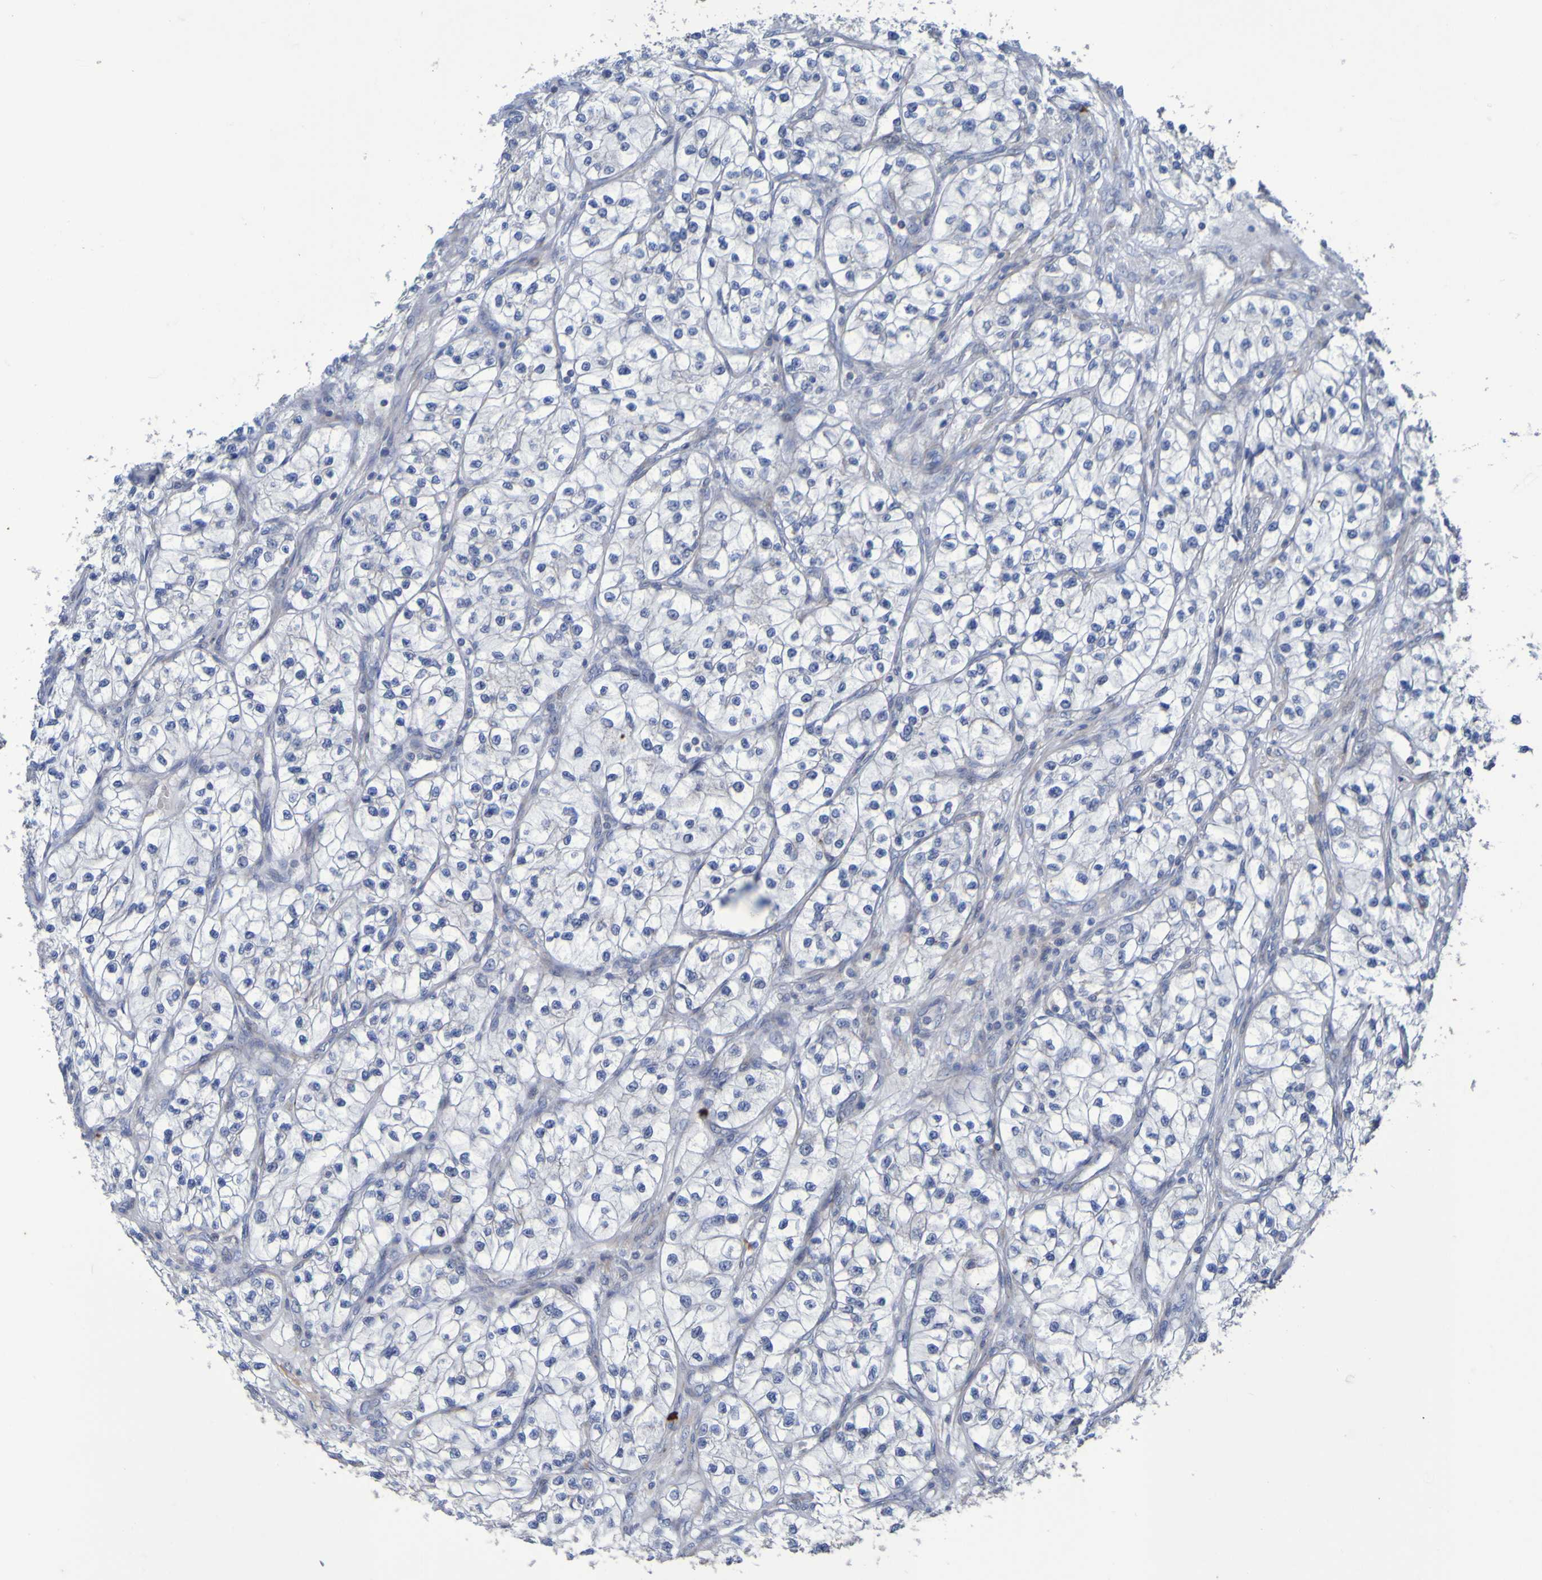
{"staining": {"intensity": "negative", "quantity": "none", "location": "none"}, "tissue": "renal cancer", "cell_type": "Tumor cells", "image_type": "cancer", "snomed": [{"axis": "morphology", "description": "Adenocarcinoma, NOS"}, {"axis": "topography", "description": "Kidney"}], "caption": "A photomicrograph of renal cancer stained for a protein exhibits no brown staining in tumor cells. The staining is performed using DAB brown chromogen with nuclei counter-stained in using hematoxylin.", "gene": "C11orf24", "patient": {"sex": "female", "age": 57}}